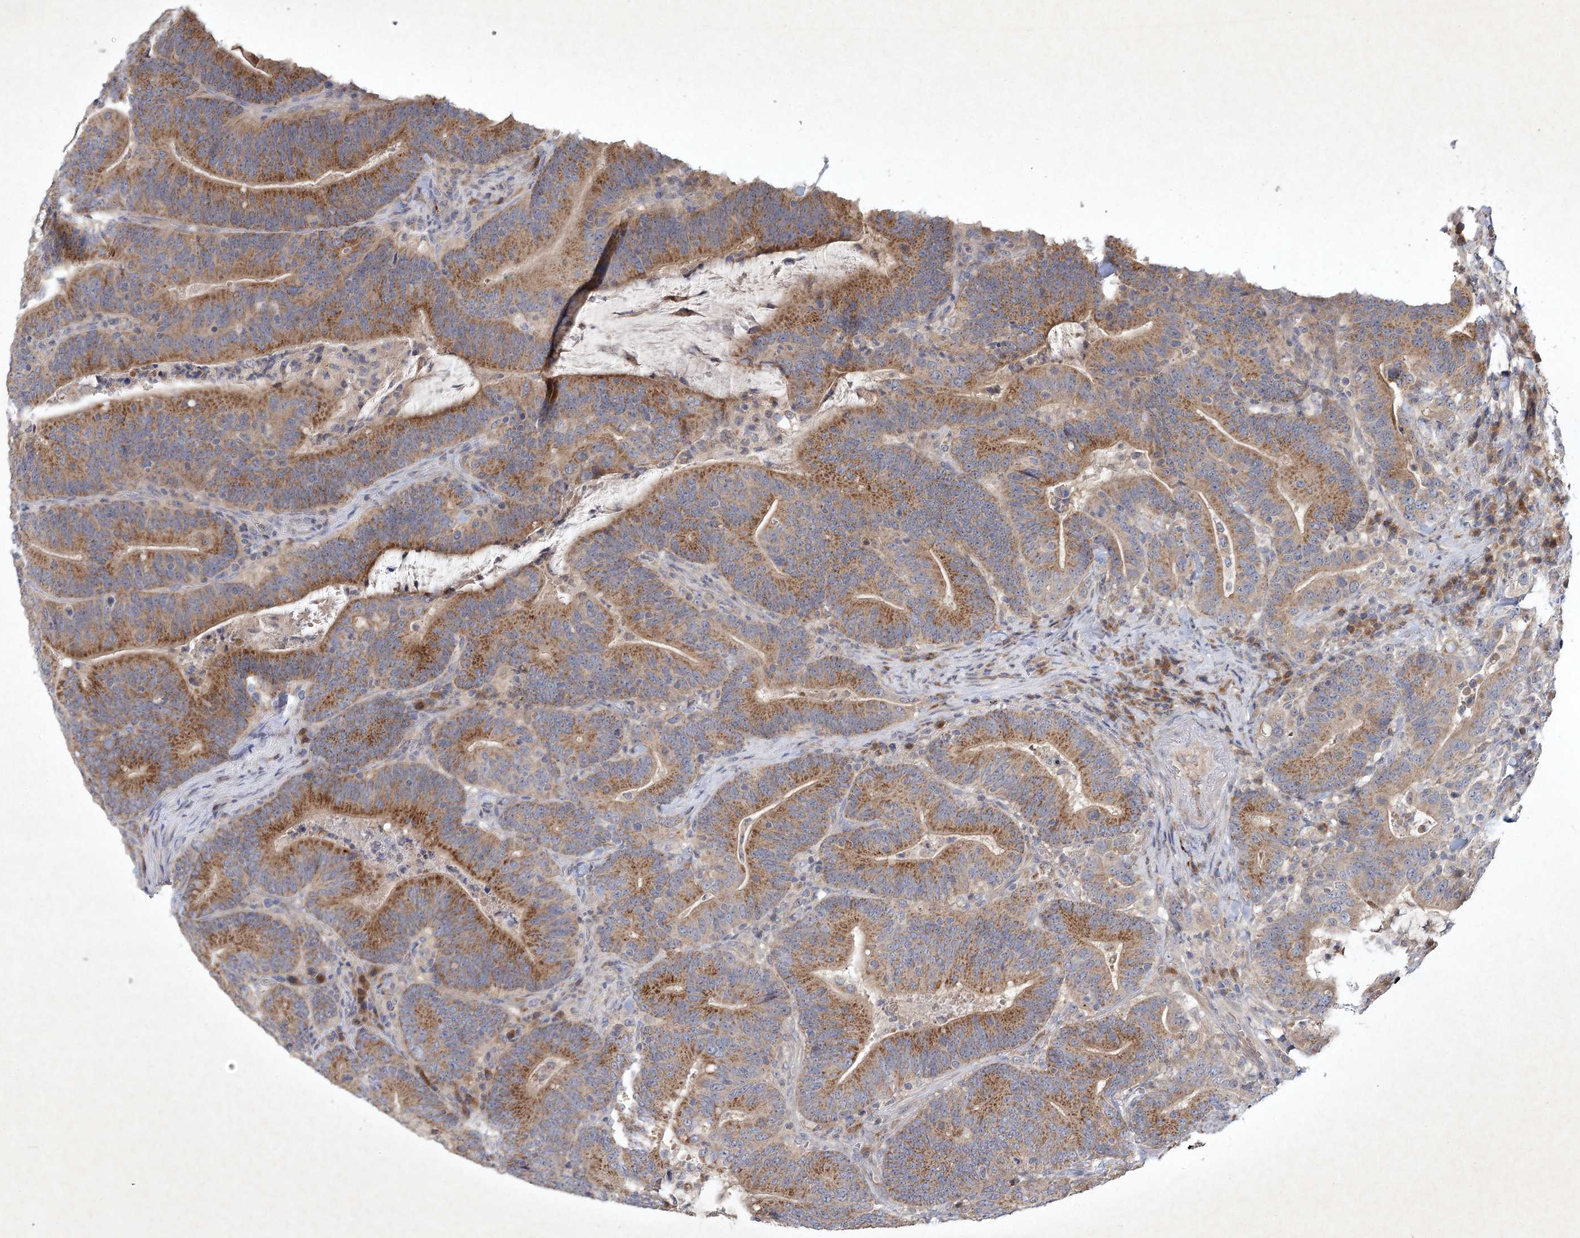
{"staining": {"intensity": "moderate", "quantity": ">75%", "location": "cytoplasmic/membranous"}, "tissue": "colorectal cancer", "cell_type": "Tumor cells", "image_type": "cancer", "snomed": [{"axis": "morphology", "description": "Adenocarcinoma, NOS"}, {"axis": "topography", "description": "Colon"}], "caption": "DAB (3,3'-diaminobenzidine) immunohistochemical staining of human colorectal adenocarcinoma displays moderate cytoplasmic/membranous protein positivity in approximately >75% of tumor cells.", "gene": "PYROXD2", "patient": {"sex": "female", "age": 66}}